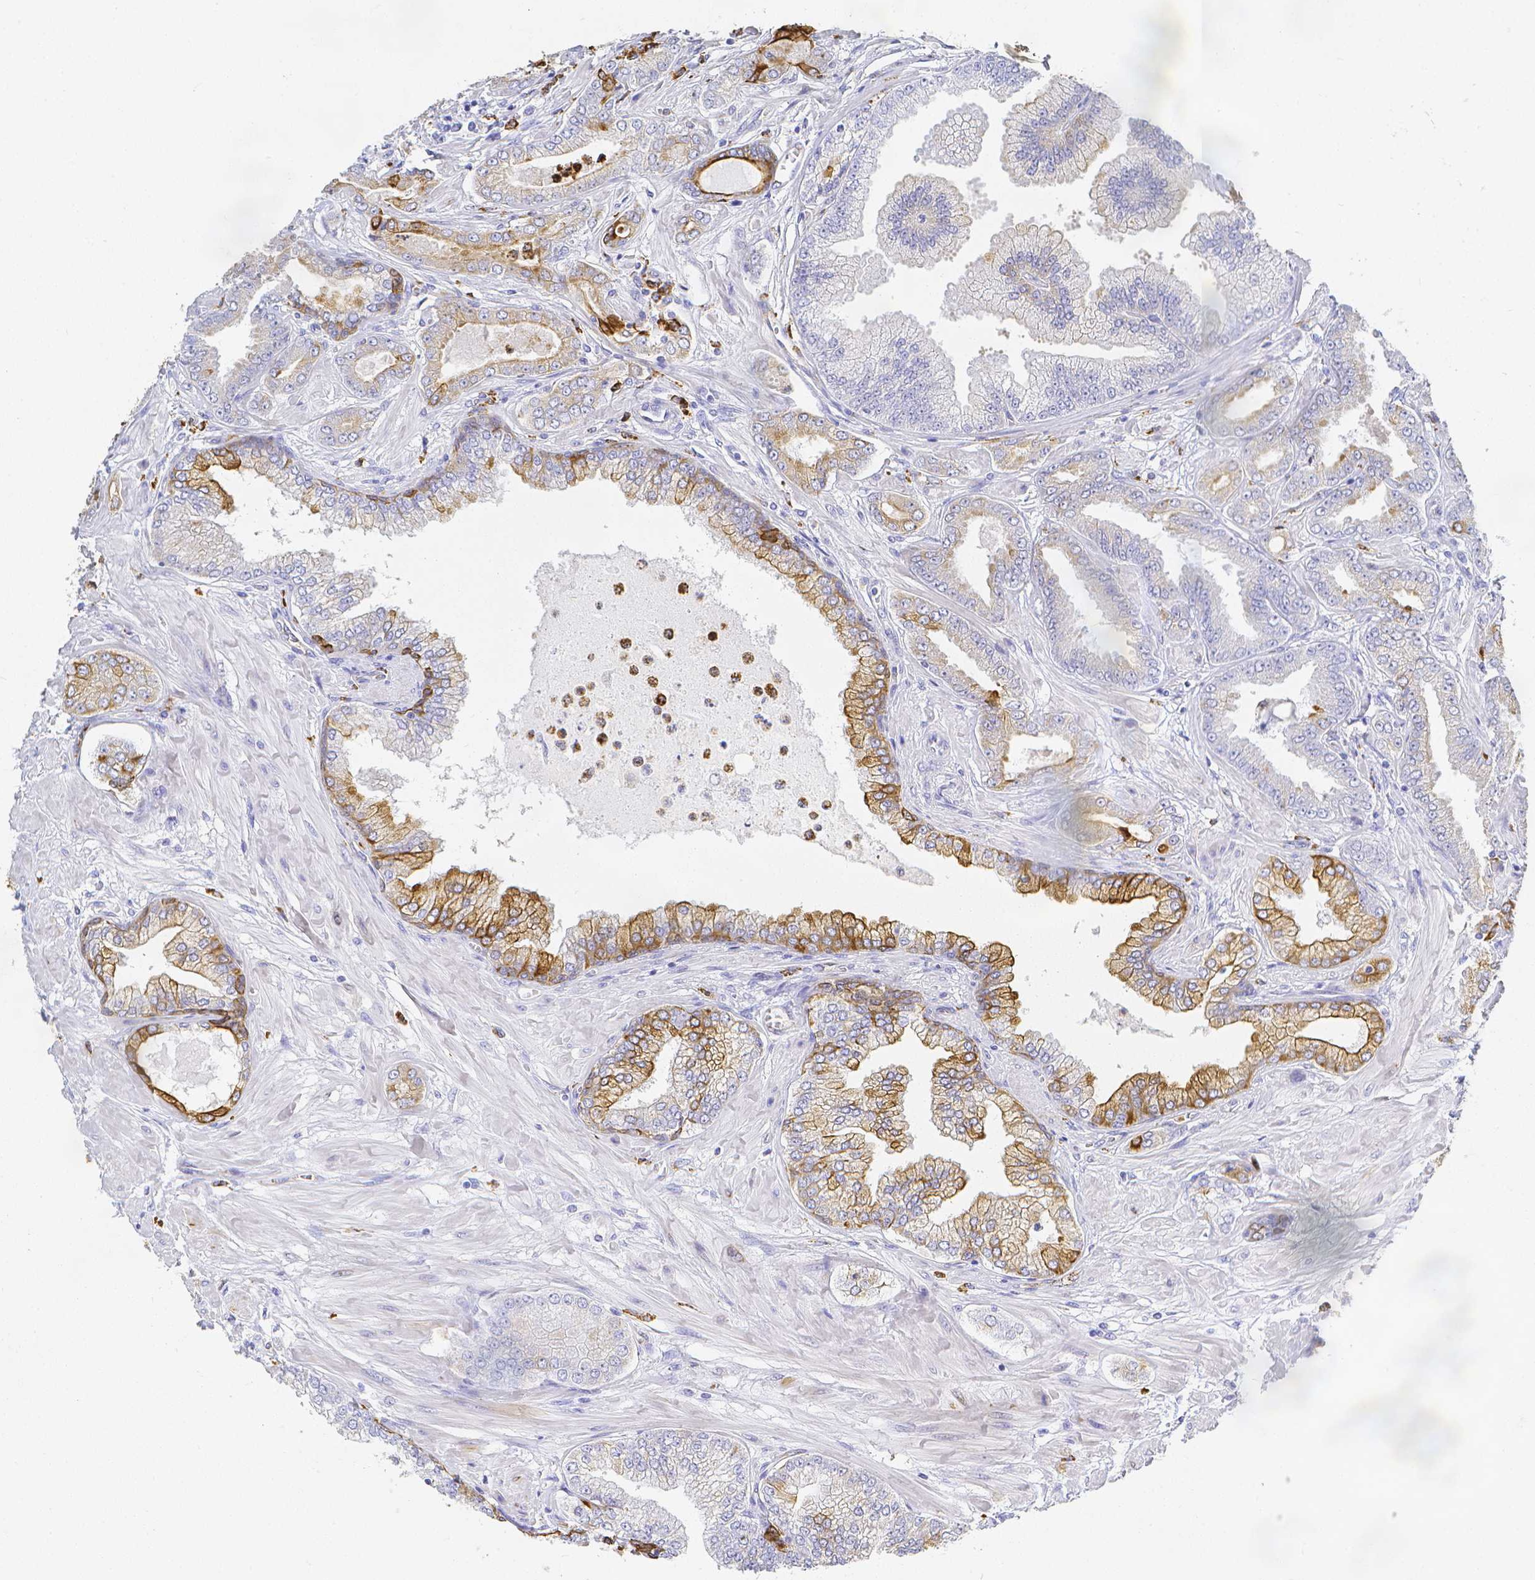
{"staining": {"intensity": "moderate", "quantity": "<25%", "location": "cytoplasmic/membranous"}, "tissue": "prostate cancer", "cell_type": "Tumor cells", "image_type": "cancer", "snomed": [{"axis": "morphology", "description": "Adenocarcinoma, Low grade"}, {"axis": "topography", "description": "Prostate"}], "caption": "Protein expression analysis of prostate adenocarcinoma (low-grade) displays moderate cytoplasmic/membranous staining in about <25% of tumor cells.", "gene": "SMURF1", "patient": {"sex": "male", "age": 55}}